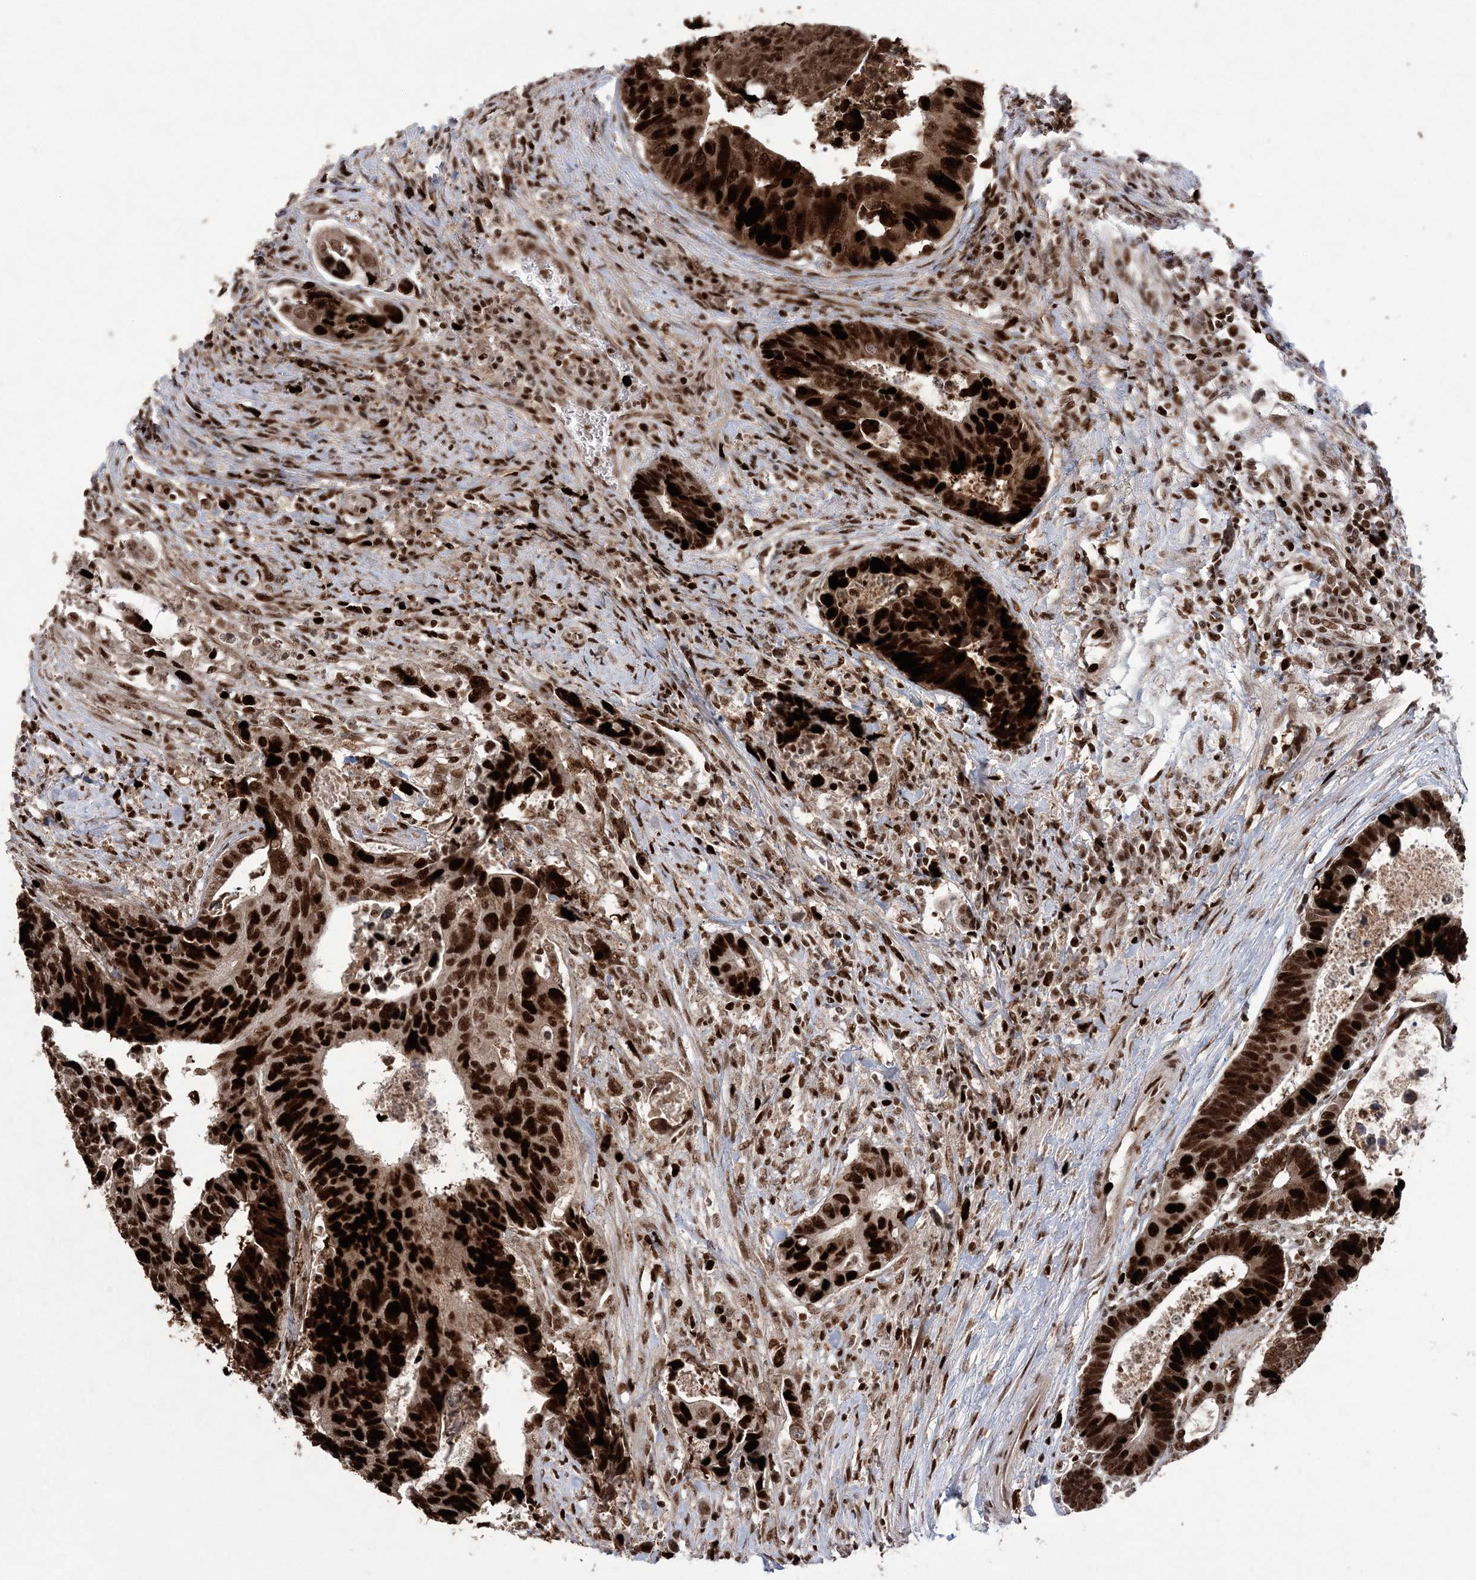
{"staining": {"intensity": "strong", "quantity": ">75%", "location": "cytoplasmic/membranous,nuclear"}, "tissue": "colorectal cancer", "cell_type": "Tumor cells", "image_type": "cancer", "snomed": [{"axis": "morphology", "description": "Adenocarcinoma, NOS"}, {"axis": "topography", "description": "Rectum"}], "caption": "Colorectal adenocarcinoma tissue demonstrates strong cytoplasmic/membranous and nuclear expression in approximately >75% of tumor cells", "gene": "LIG1", "patient": {"sex": "male", "age": 84}}